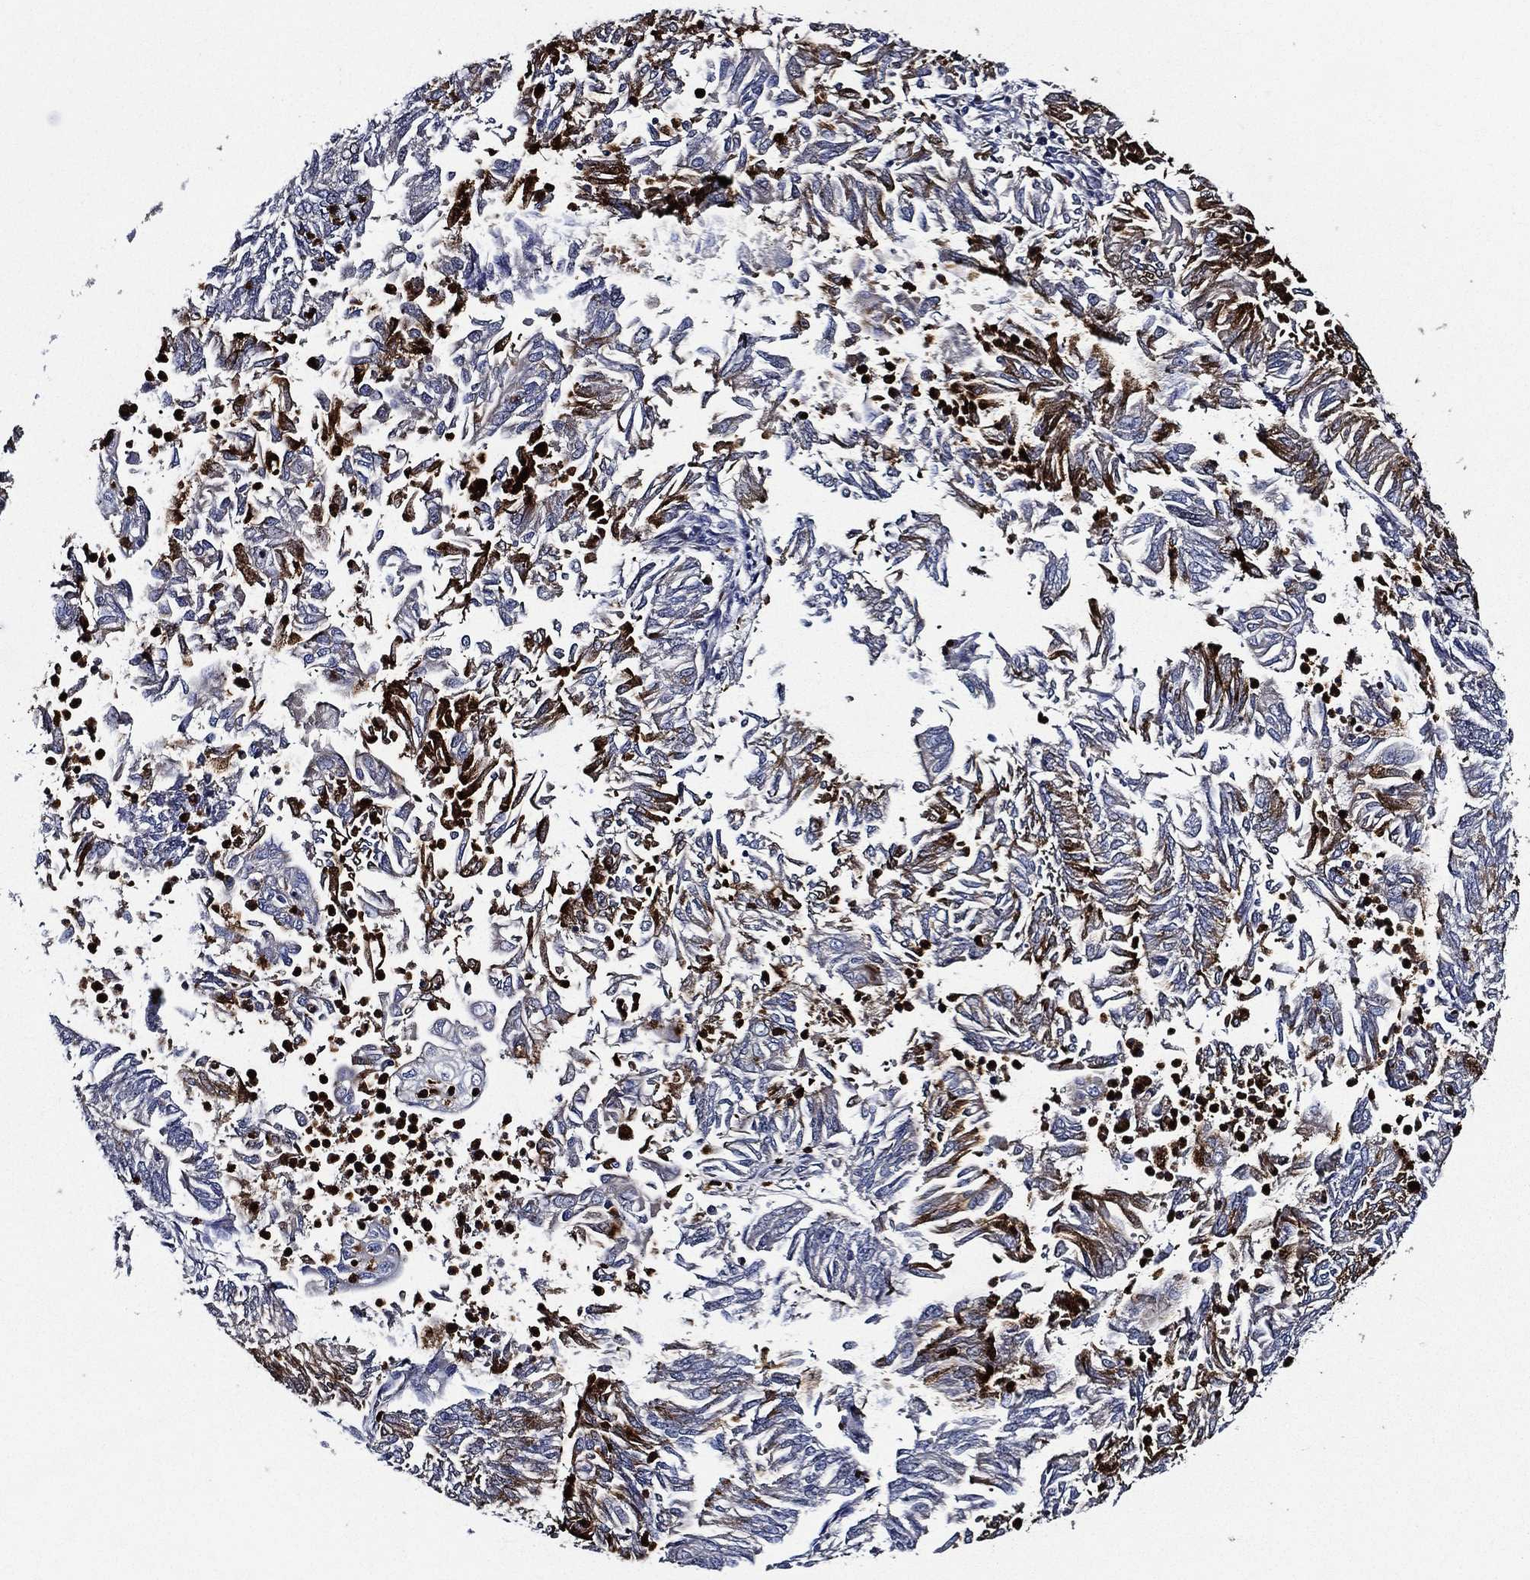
{"staining": {"intensity": "strong", "quantity": "<25%", "location": "cytoplasmic/membranous"}, "tissue": "endometrial cancer", "cell_type": "Tumor cells", "image_type": "cancer", "snomed": [{"axis": "morphology", "description": "Adenocarcinoma, NOS"}, {"axis": "topography", "description": "Endometrium"}], "caption": "Tumor cells reveal strong cytoplasmic/membranous expression in approximately <25% of cells in endometrial cancer.", "gene": "KIF20B", "patient": {"sex": "female", "age": 59}}